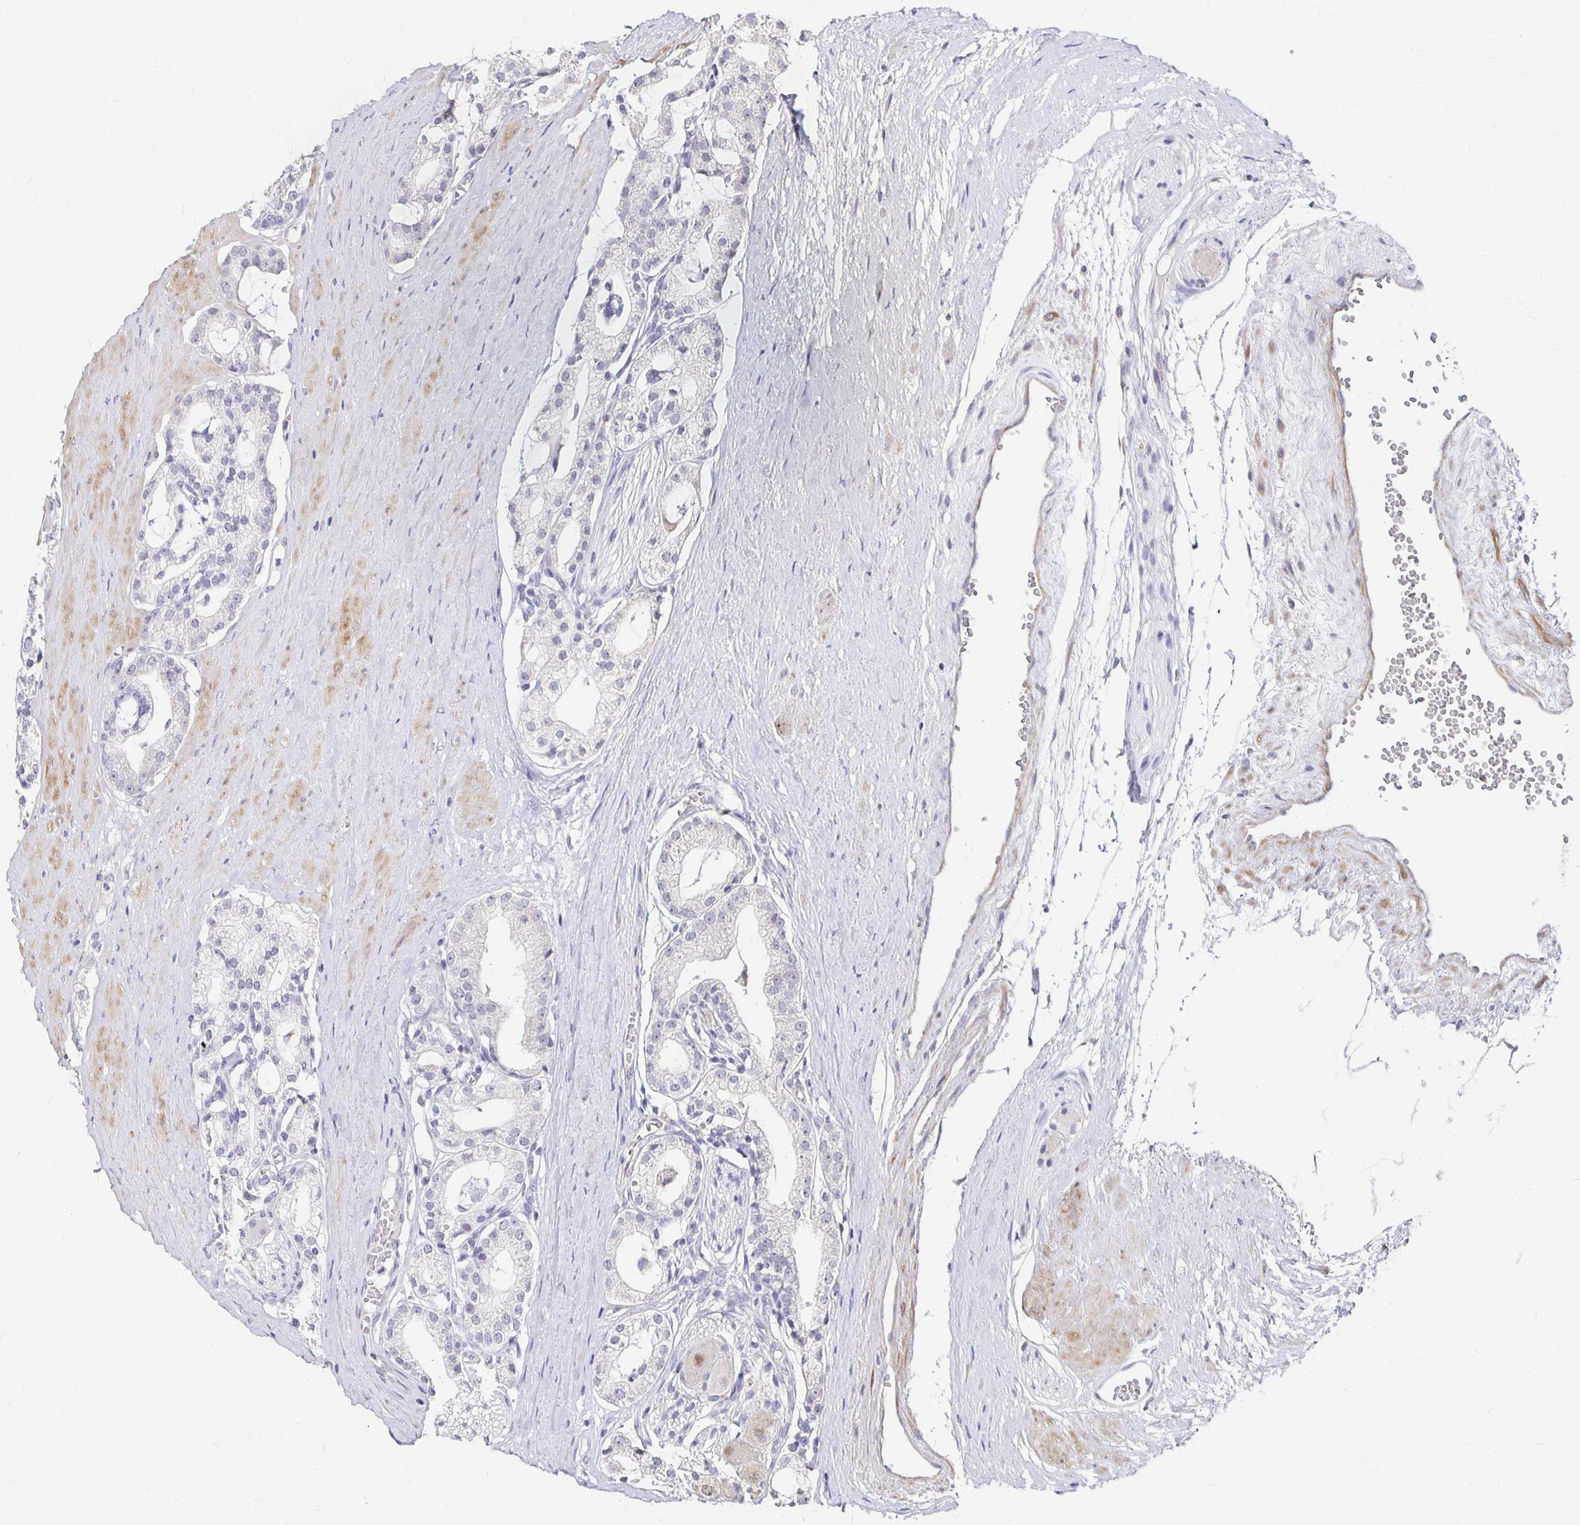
{"staining": {"intensity": "negative", "quantity": "none", "location": "none"}, "tissue": "prostate cancer", "cell_type": "Tumor cells", "image_type": "cancer", "snomed": [{"axis": "morphology", "description": "Adenocarcinoma, High grade"}, {"axis": "topography", "description": "Prostate"}], "caption": "This histopathology image is of prostate cancer stained with immunohistochemistry (IHC) to label a protein in brown with the nuclei are counter-stained blue. There is no expression in tumor cells. Nuclei are stained in blue.", "gene": "ATOSB", "patient": {"sex": "male", "age": 71}}